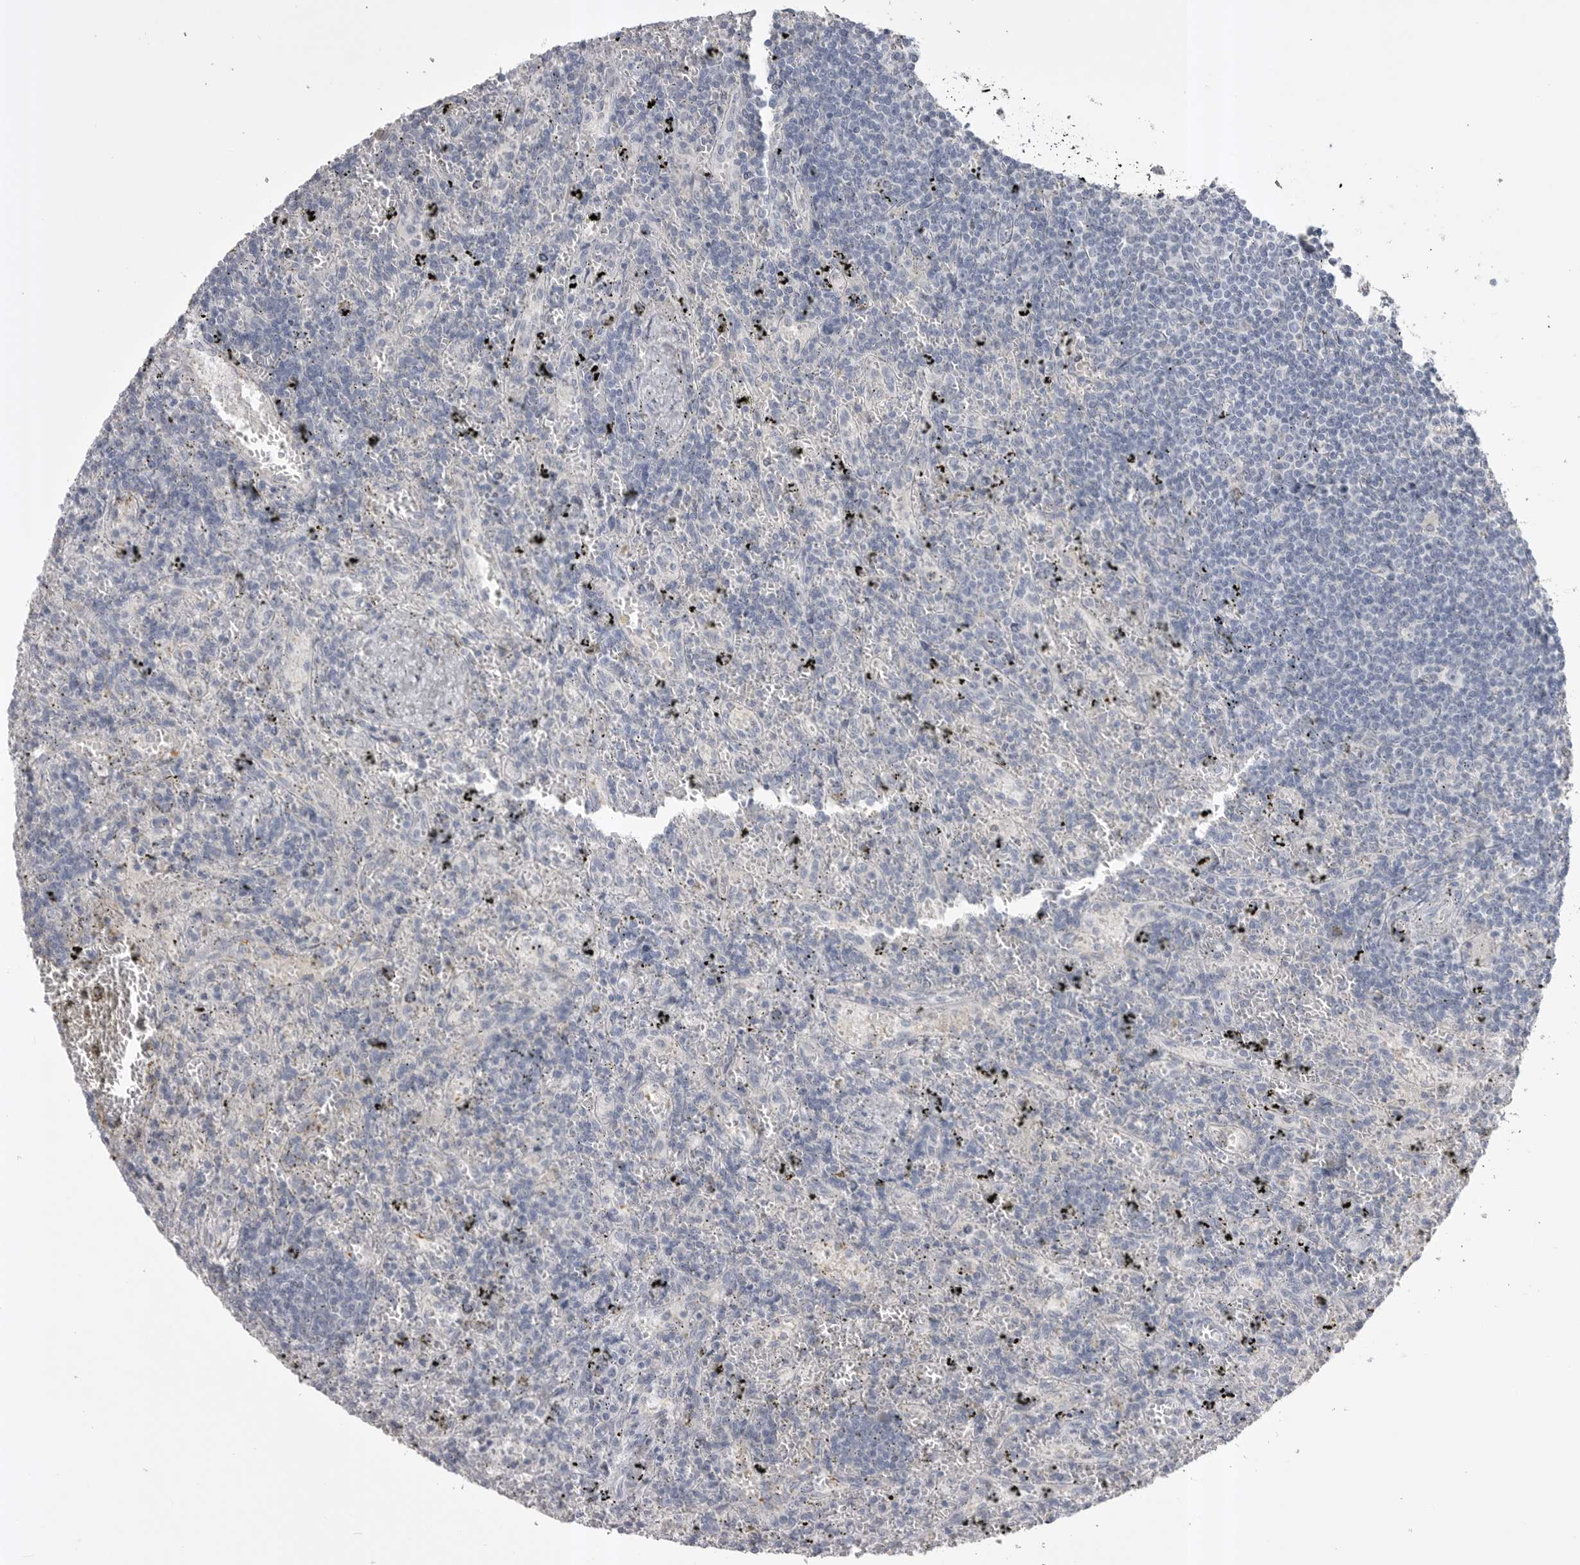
{"staining": {"intensity": "negative", "quantity": "none", "location": "none"}, "tissue": "lymphoma", "cell_type": "Tumor cells", "image_type": "cancer", "snomed": [{"axis": "morphology", "description": "Malignant lymphoma, non-Hodgkin's type, Low grade"}, {"axis": "topography", "description": "Spleen"}], "caption": "An immunohistochemistry (IHC) histopathology image of low-grade malignant lymphoma, non-Hodgkin's type is shown. There is no staining in tumor cells of low-grade malignant lymphoma, non-Hodgkin's type. The staining was performed using DAB to visualize the protein expression in brown, while the nuclei were stained in blue with hematoxylin (Magnification: 20x).", "gene": "AHSG", "patient": {"sex": "male", "age": 76}}